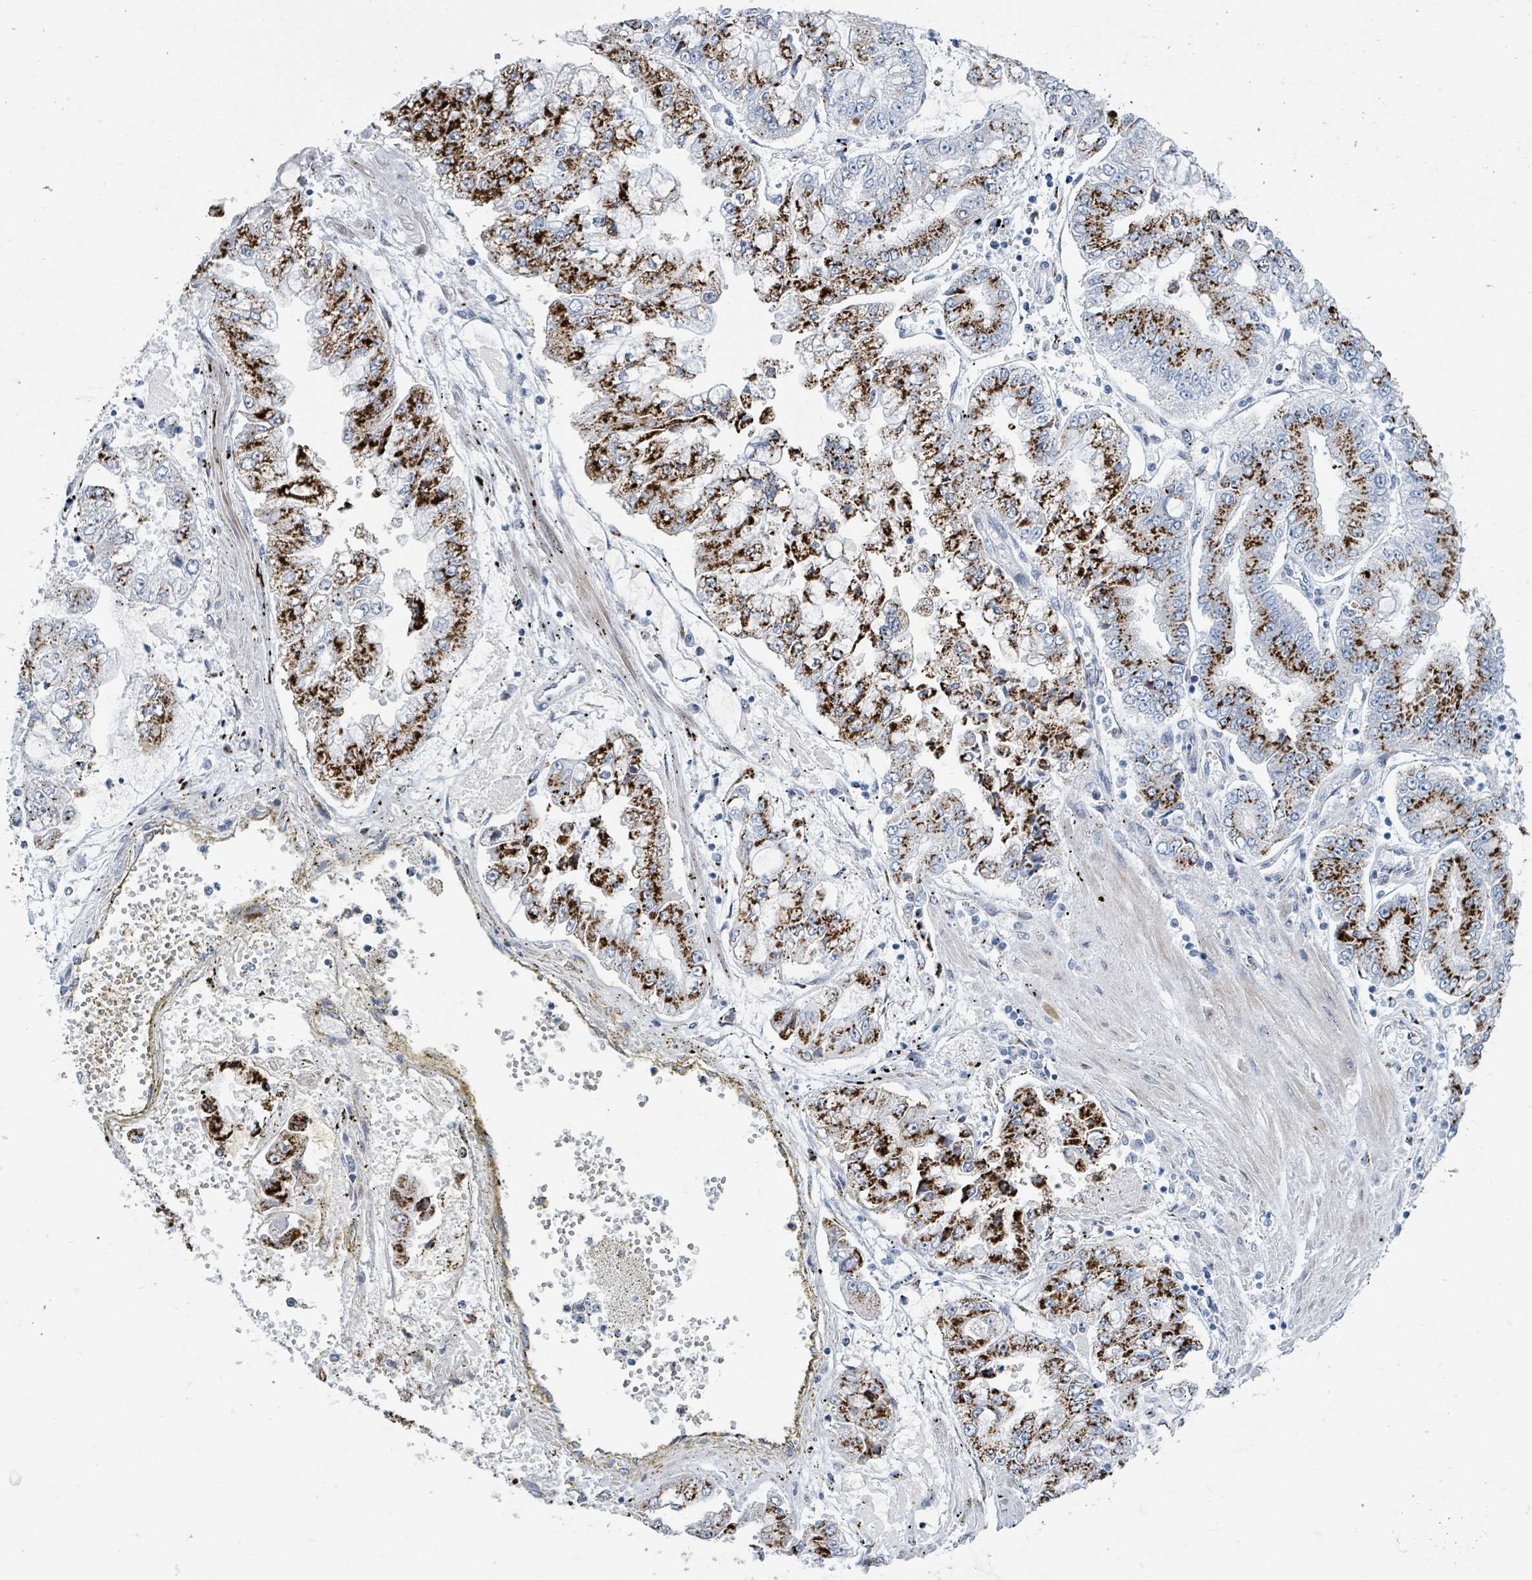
{"staining": {"intensity": "strong", "quantity": "25%-75%", "location": "cytoplasmic/membranous"}, "tissue": "stomach cancer", "cell_type": "Tumor cells", "image_type": "cancer", "snomed": [{"axis": "morphology", "description": "Adenocarcinoma, NOS"}, {"axis": "topography", "description": "Stomach"}], "caption": "Stomach cancer tissue displays strong cytoplasmic/membranous staining in about 25%-75% of tumor cells, visualized by immunohistochemistry.", "gene": "DCAF5", "patient": {"sex": "male", "age": 76}}